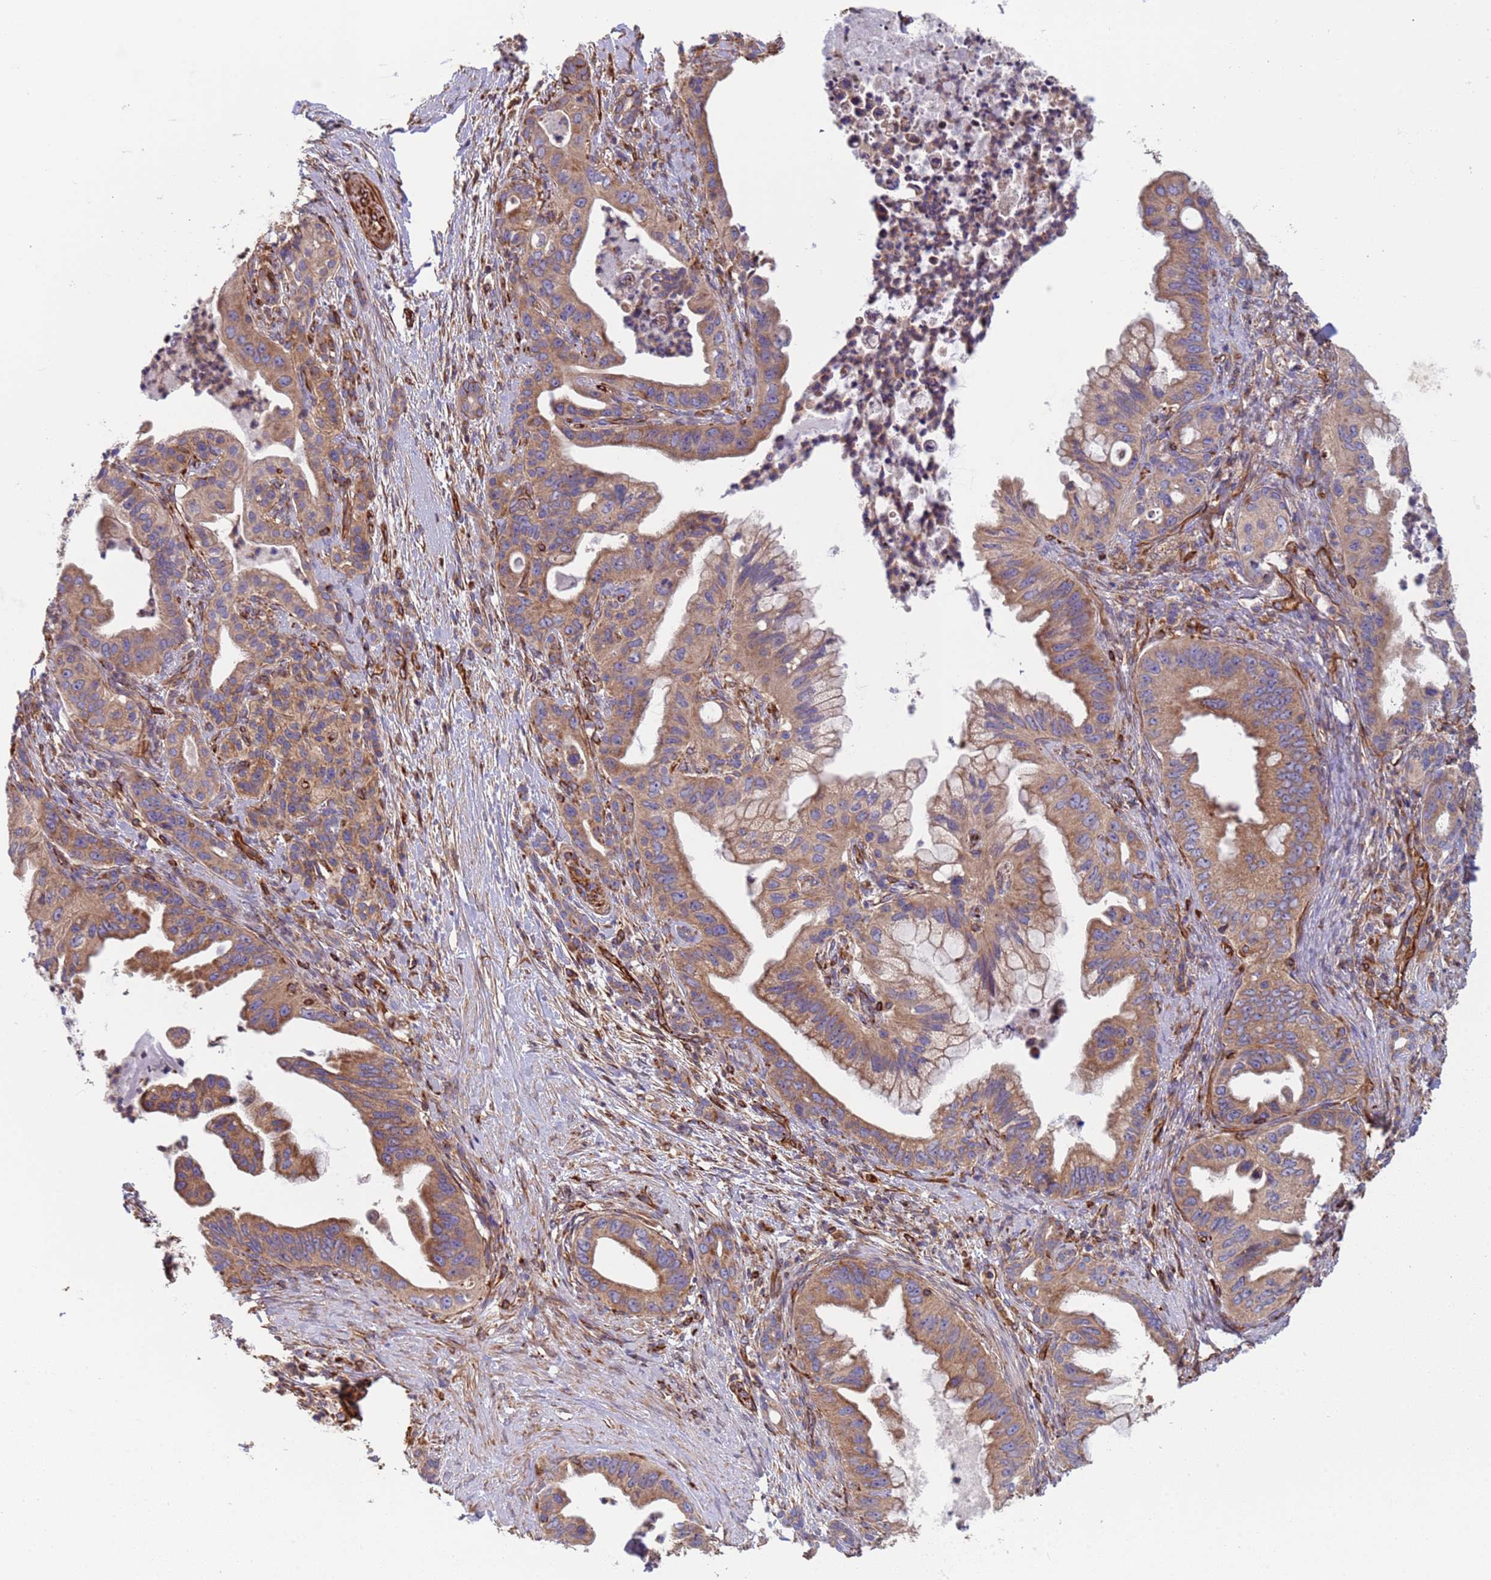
{"staining": {"intensity": "moderate", "quantity": "25%-75%", "location": "cytoplasmic/membranous"}, "tissue": "pancreatic cancer", "cell_type": "Tumor cells", "image_type": "cancer", "snomed": [{"axis": "morphology", "description": "Adenocarcinoma, NOS"}, {"axis": "topography", "description": "Pancreas"}], "caption": "Immunohistochemistry (IHC) of adenocarcinoma (pancreatic) displays medium levels of moderate cytoplasmic/membranous expression in approximately 25%-75% of tumor cells.", "gene": "NUDT12", "patient": {"sex": "male", "age": 58}}